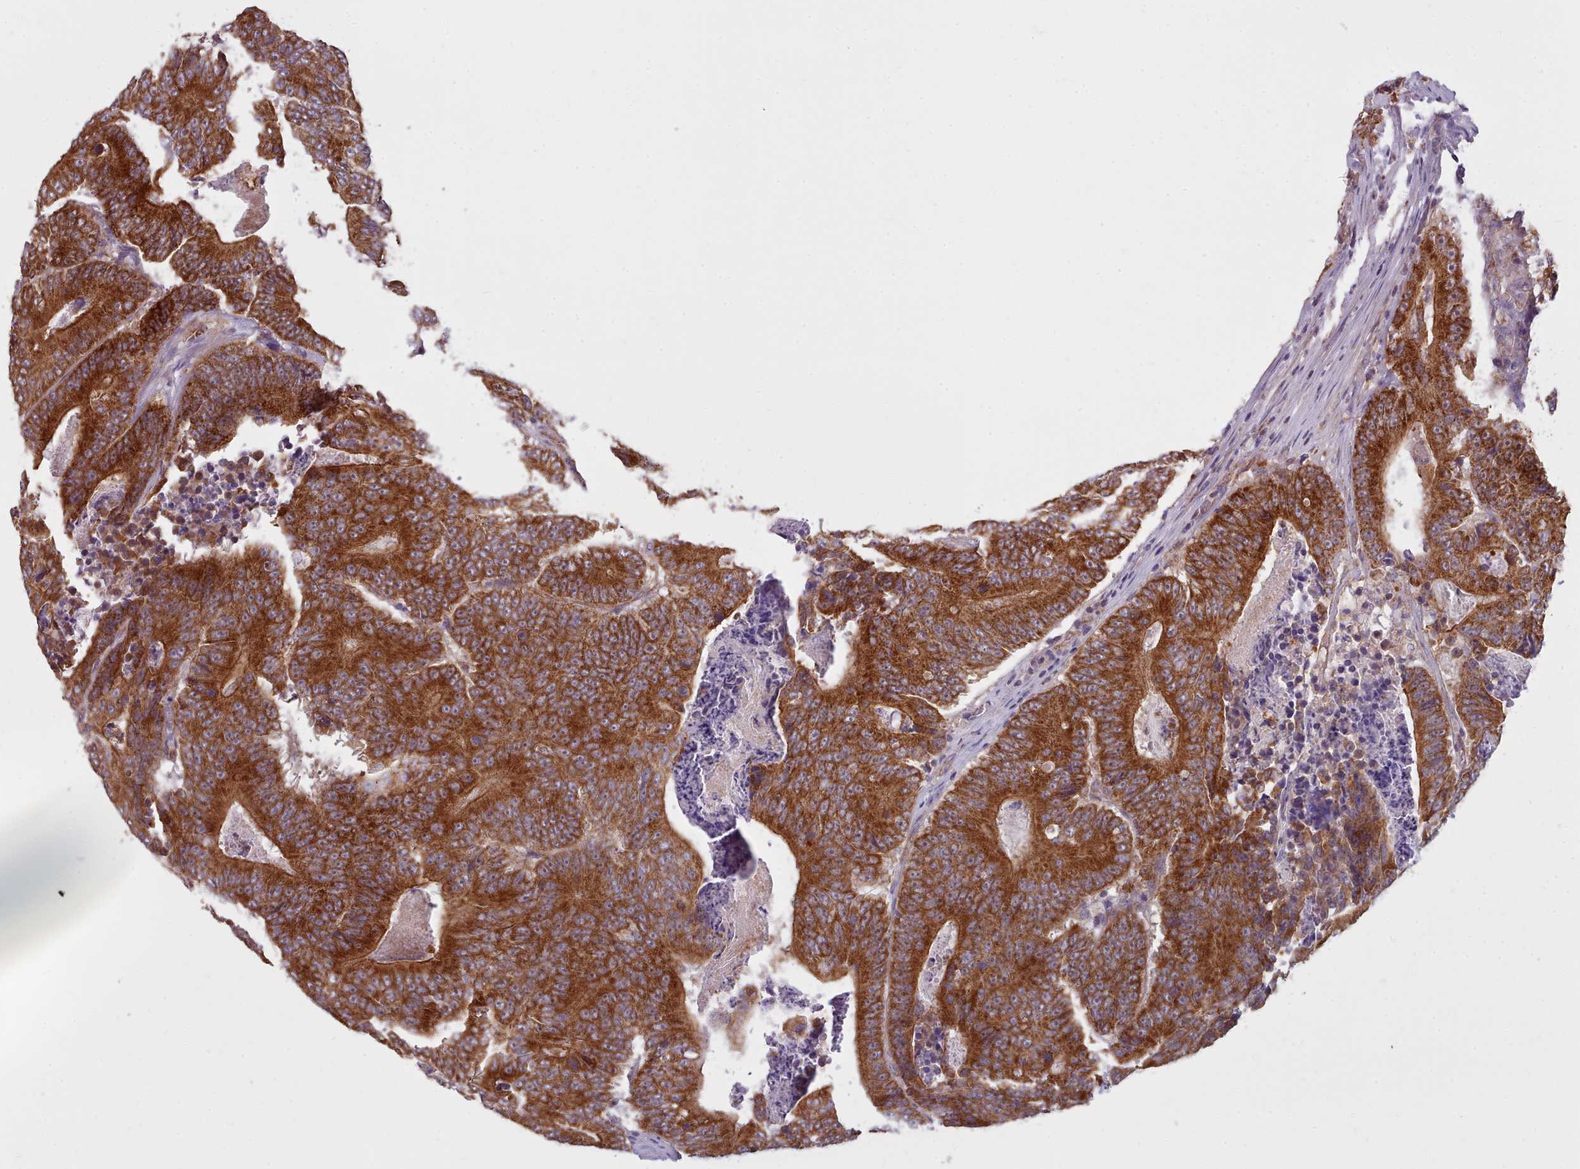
{"staining": {"intensity": "strong", "quantity": ">75%", "location": "cytoplasmic/membranous"}, "tissue": "colorectal cancer", "cell_type": "Tumor cells", "image_type": "cancer", "snomed": [{"axis": "morphology", "description": "Adenocarcinoma, NOS"}, {"axis": "topography", "description": "Colon"}], "caption": "Adenocarcinoma (colorectal) stained with a brown dye displays strong cytoplasmic/membranous positive positivity in about >75% of tumor cells.", "gene": "MRPL46", "patient": {"sex": "male", "age": 83}}